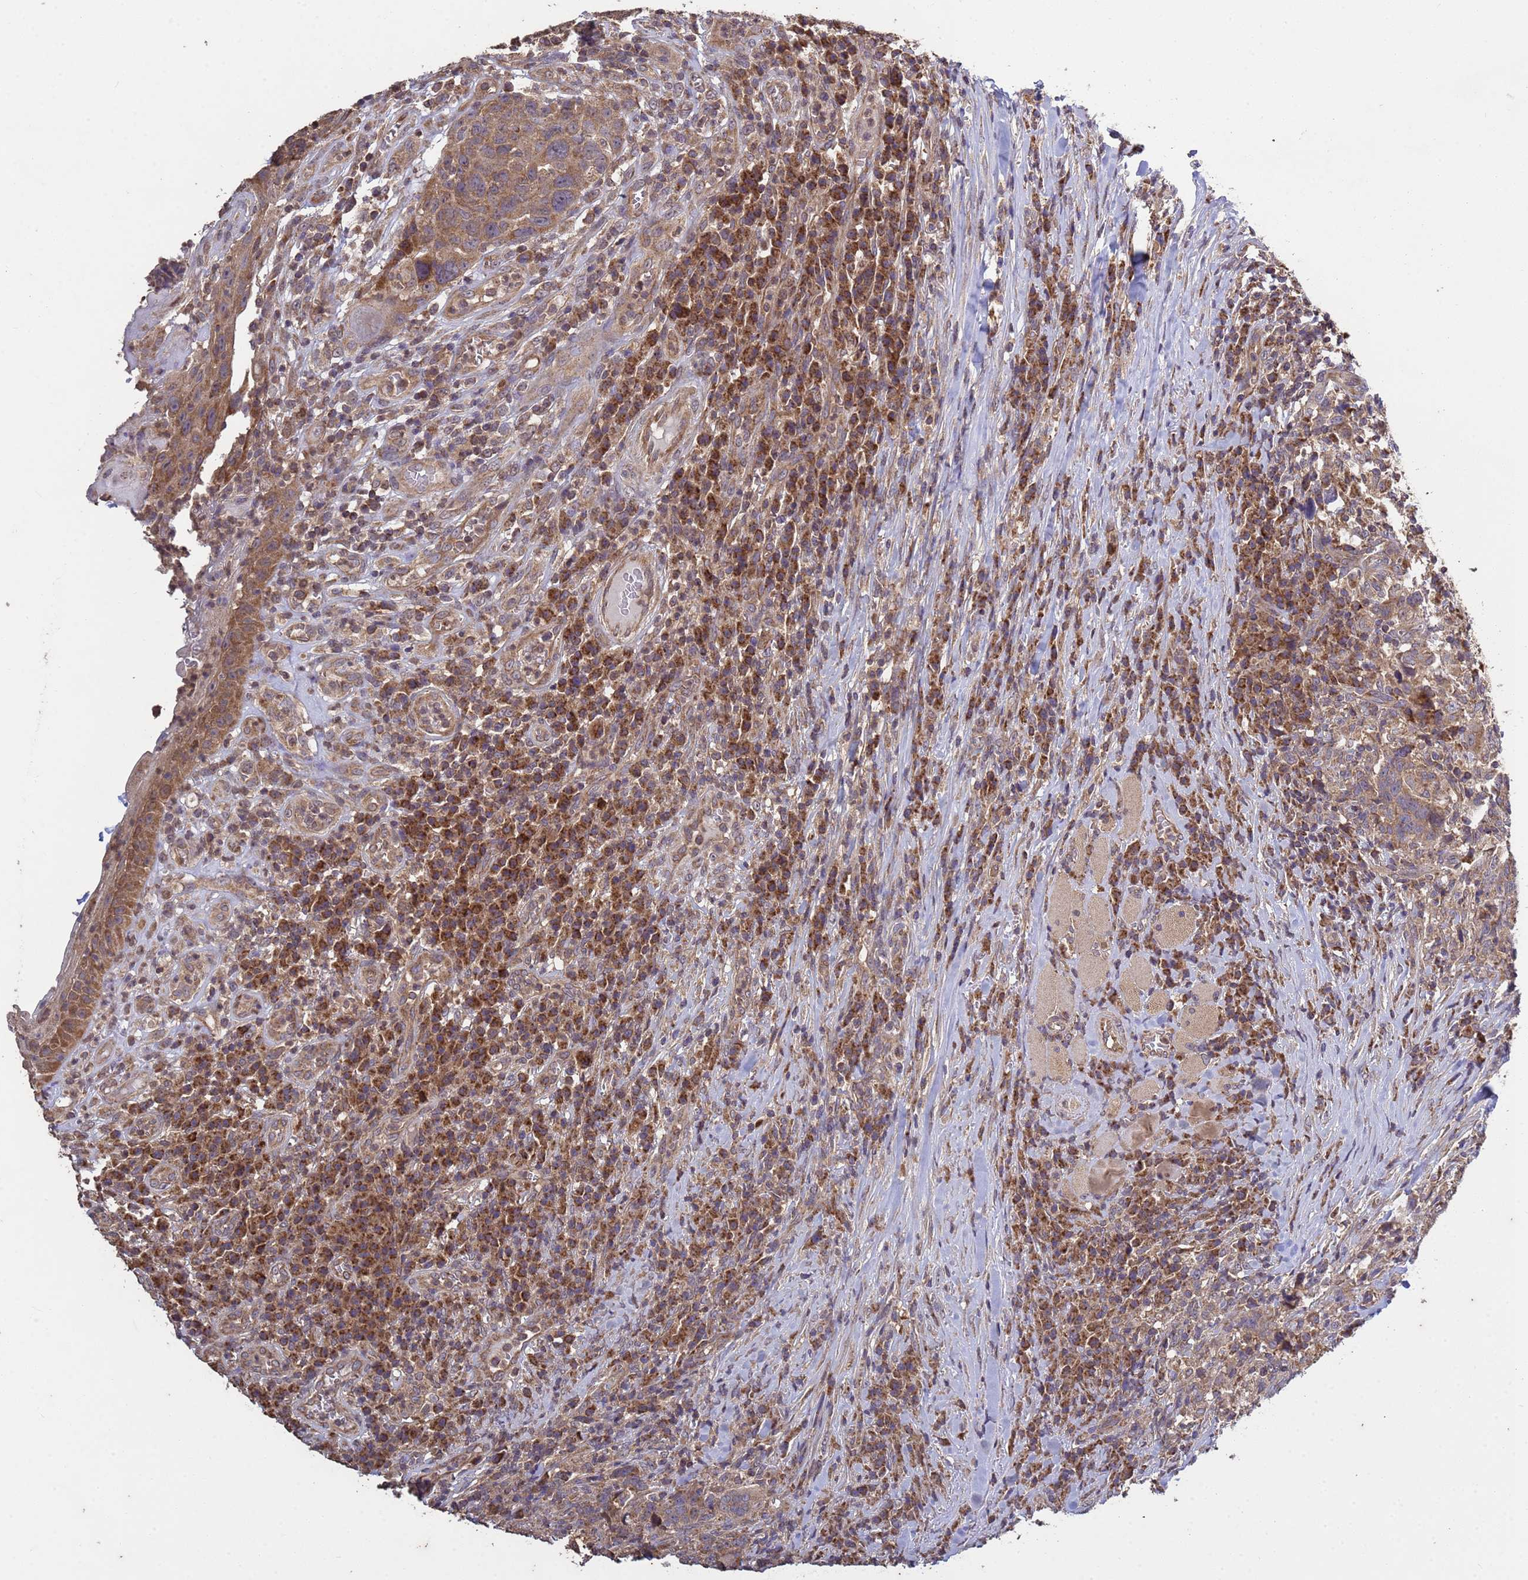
{"staining": {"intensity": "weak", "quantity": ">75%", "location": "cytoplasmic/membranous"}, "tissue": "head and neck cancer", "cell_type": "Tumor cells", "image_type": "cancer", "snomed": [{"axis": "morphology", "description": "Squamous cell carcinoma, NOS"}, {"axis": "topography", "description": "Head-Neck"}], "caption": "A brown stain highlights weak cytoplasmic/membranous positivity of a protein in squamous cell carcinoma (head and neck) tumor cells. Nuclei are stained in blue.", "gene": "P2RX7", "patient": {"sex": "male", "age": 66}}